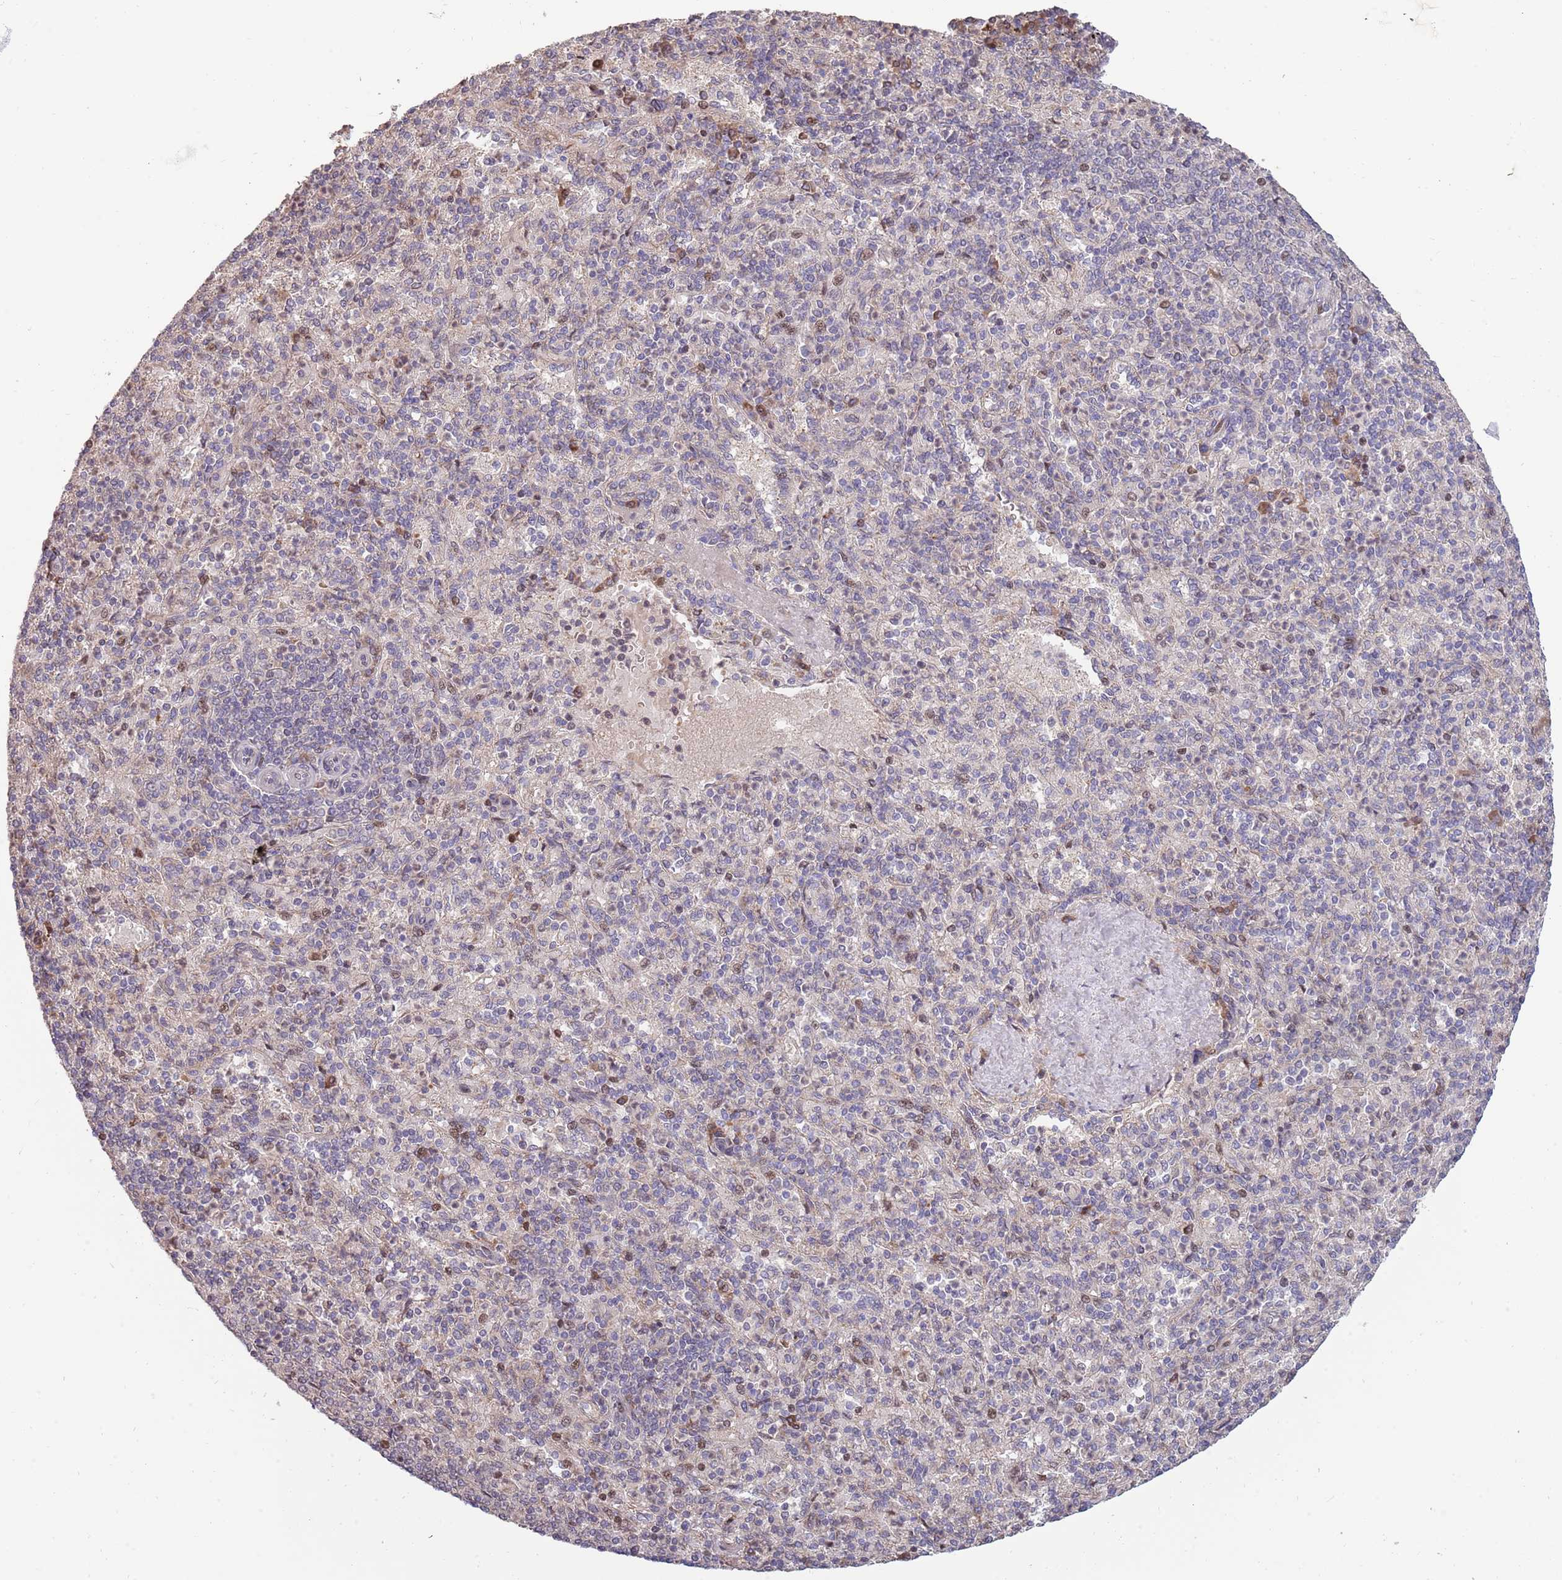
{"staining": {"intensity": "moderate", "quantity": "<25%", "location": "nuclear"}, "tissue": "spleen", "cell_type": "Cells in red pulp", "image_type": "normal", "snomed": [{"axis": "morphology", "description": "Normal tissue, NOS"}, {"axis": "topography", "description": "Spleen"}], "caption": "This is a micrograph of immunohistochemistry (IHC) staining of normal spleen, which shows moderate expression in the nuclear of cells in red pulp.", "gene": "SYNDIG1L", "patient": {"sex": "male", "age": 82}}